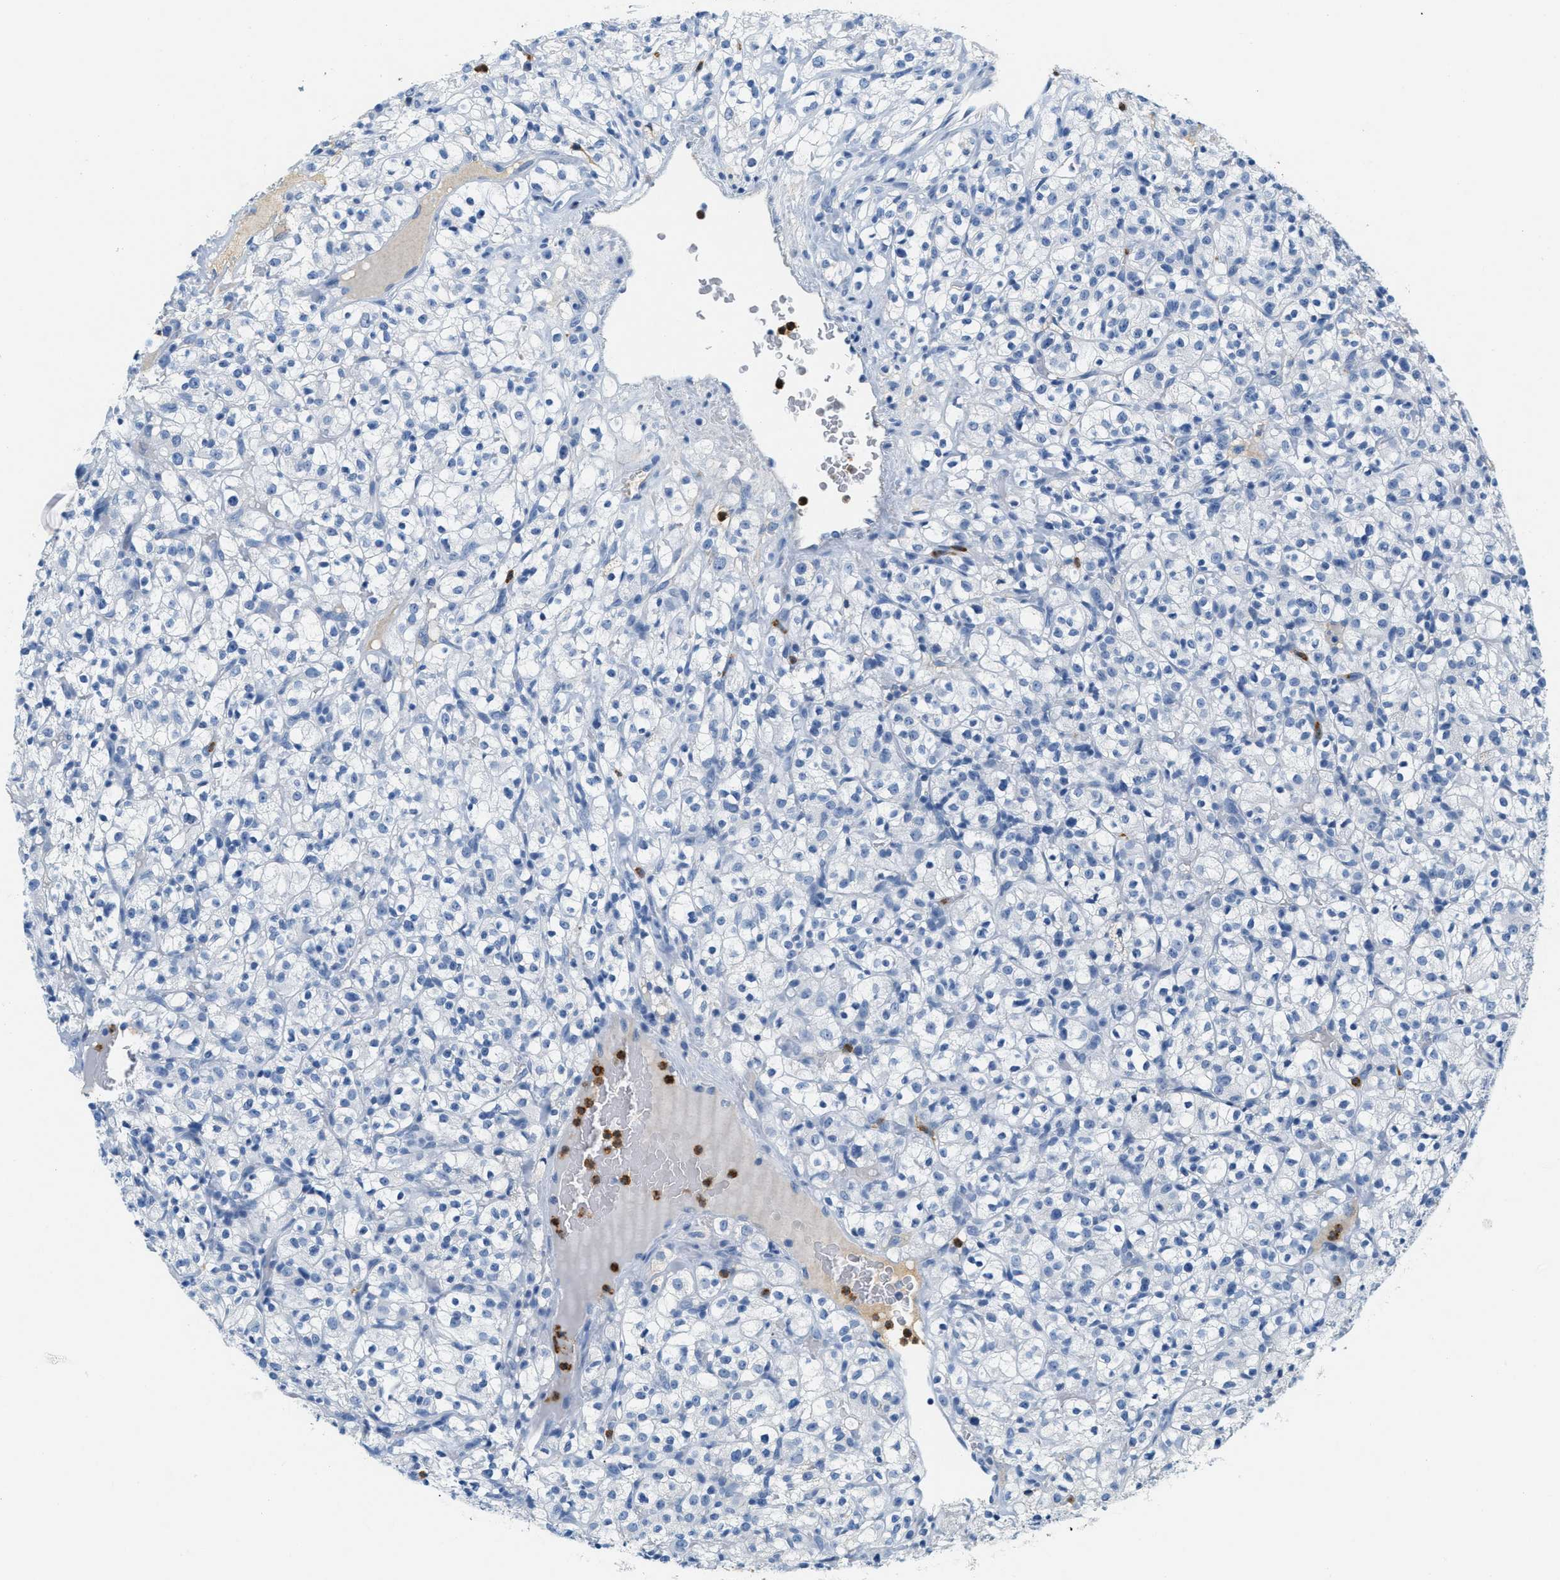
{"staining": {"intensity": "negative", "quantity": "none", "location": "none"}, "tissue": "renal cancer", "cell_type": "Tumor cells", "image_type": "cancer", "snomed": [{"axis": "morphology", "description": "Normal tissue, NOS"}, {"axis": "morphology", "description": "Adenocarcinoma, NOS"}, {"axis": "topography", "description": "Kidney"}], "caption": "Immunohistochemistry (IHC) histopathology image of renal cancer (adenocarcinoma) stained for a protein (brown), which reveals no expression in tumor cells.", "gene": "LCN2", "patient": {"sex": "female", "age": 72}}